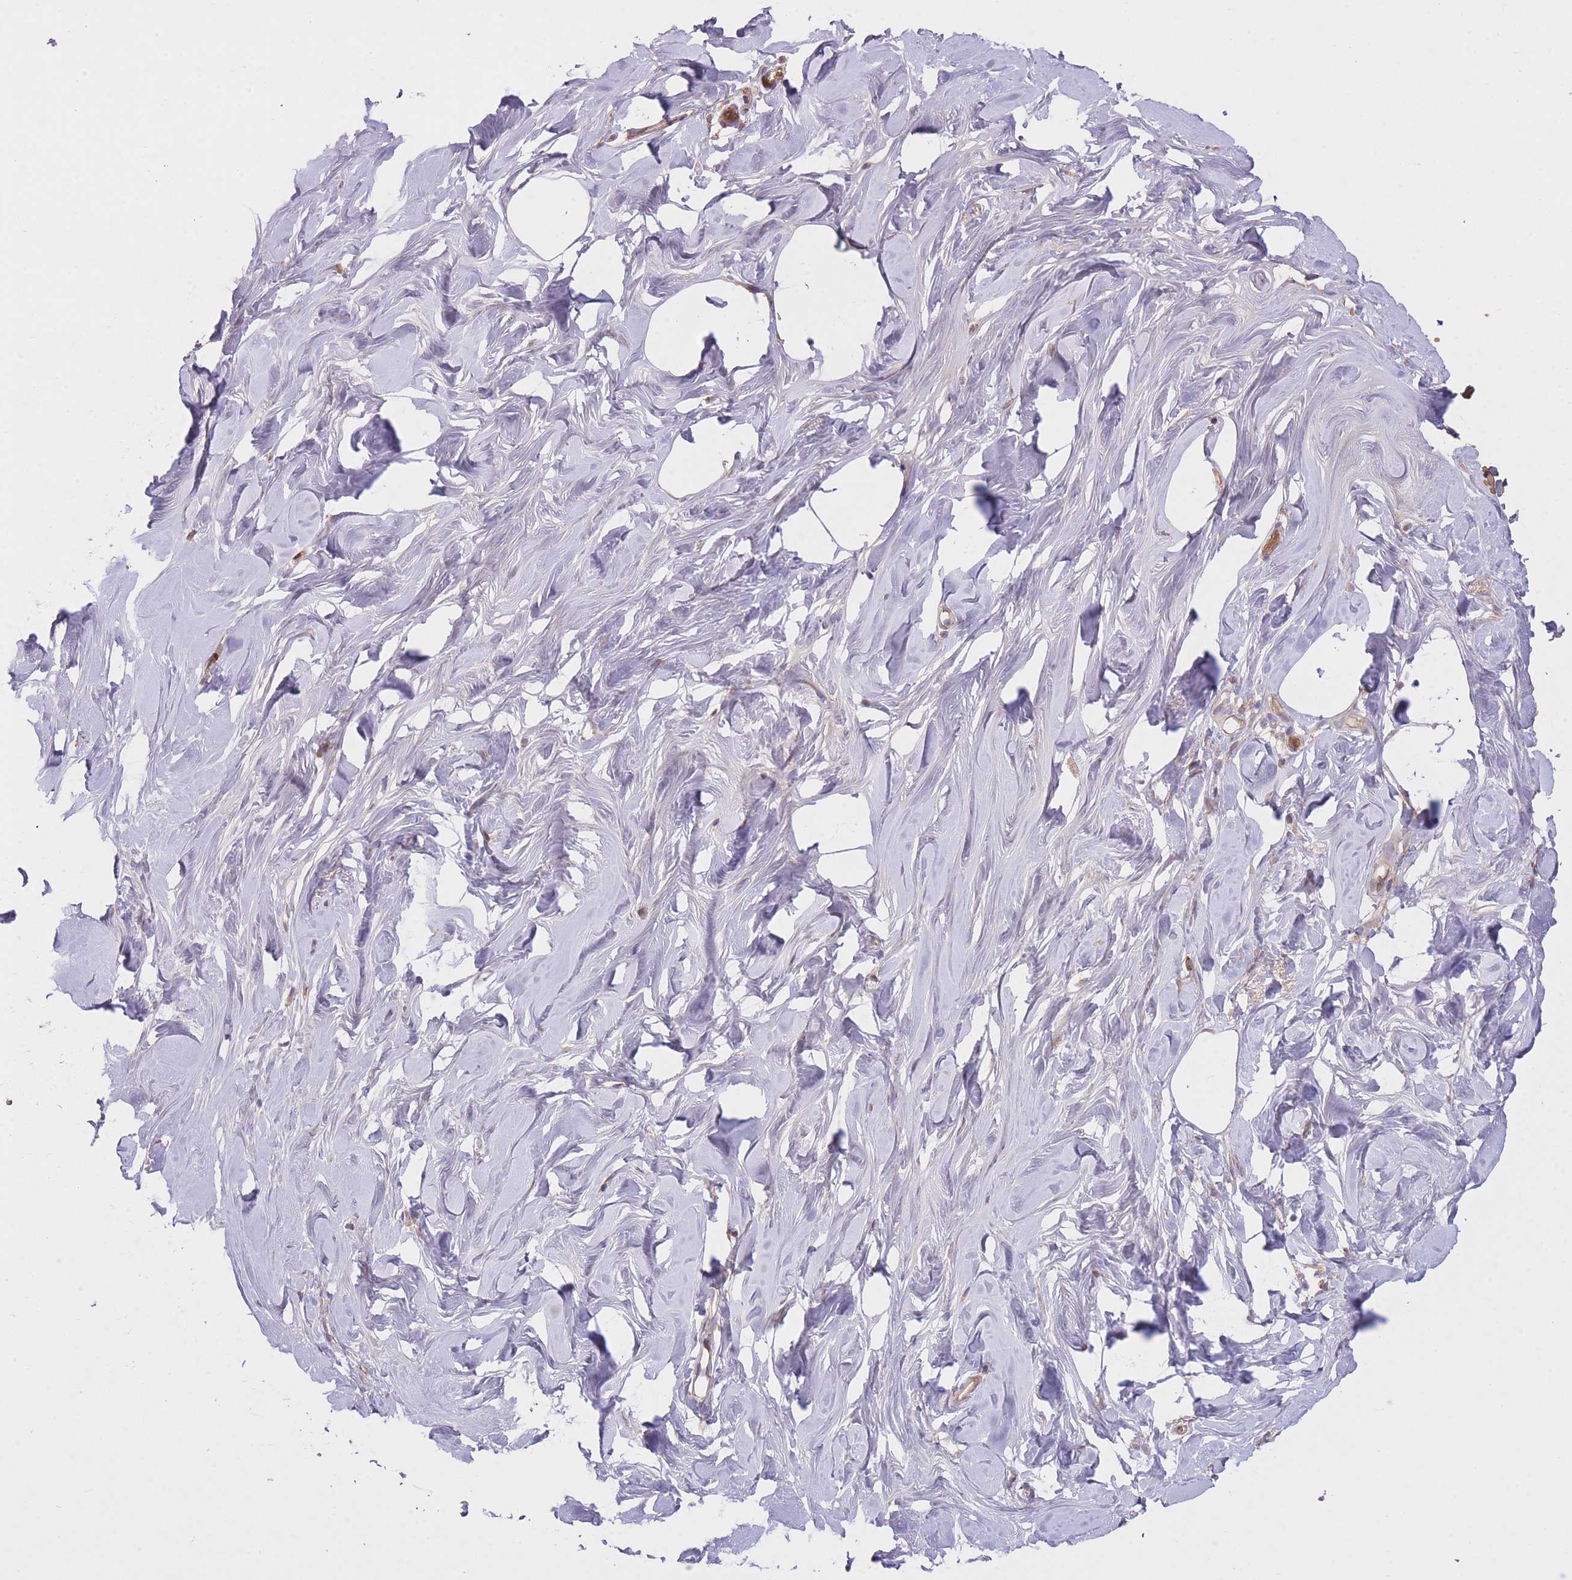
{"staining": {"intensity": "negative", "quantity": "none", "location": "none"}, "tissue": "breast", "cell_type": "Adipocytes", "image_type": "normal", "snomed": [{"axis": "morphology", "description": "Normal tissue, NOS"}, {"axis": "topography", "description": "Breast"}], "caption": "Immunohistochemistry micrograph of benign breast: breast stained with DAB (3,3'-diaminobenzidine) exhibits no significant protein staining in adipocytes.", "gene": "POLR3F", "patient": {"sex": "female", "age": 27}}